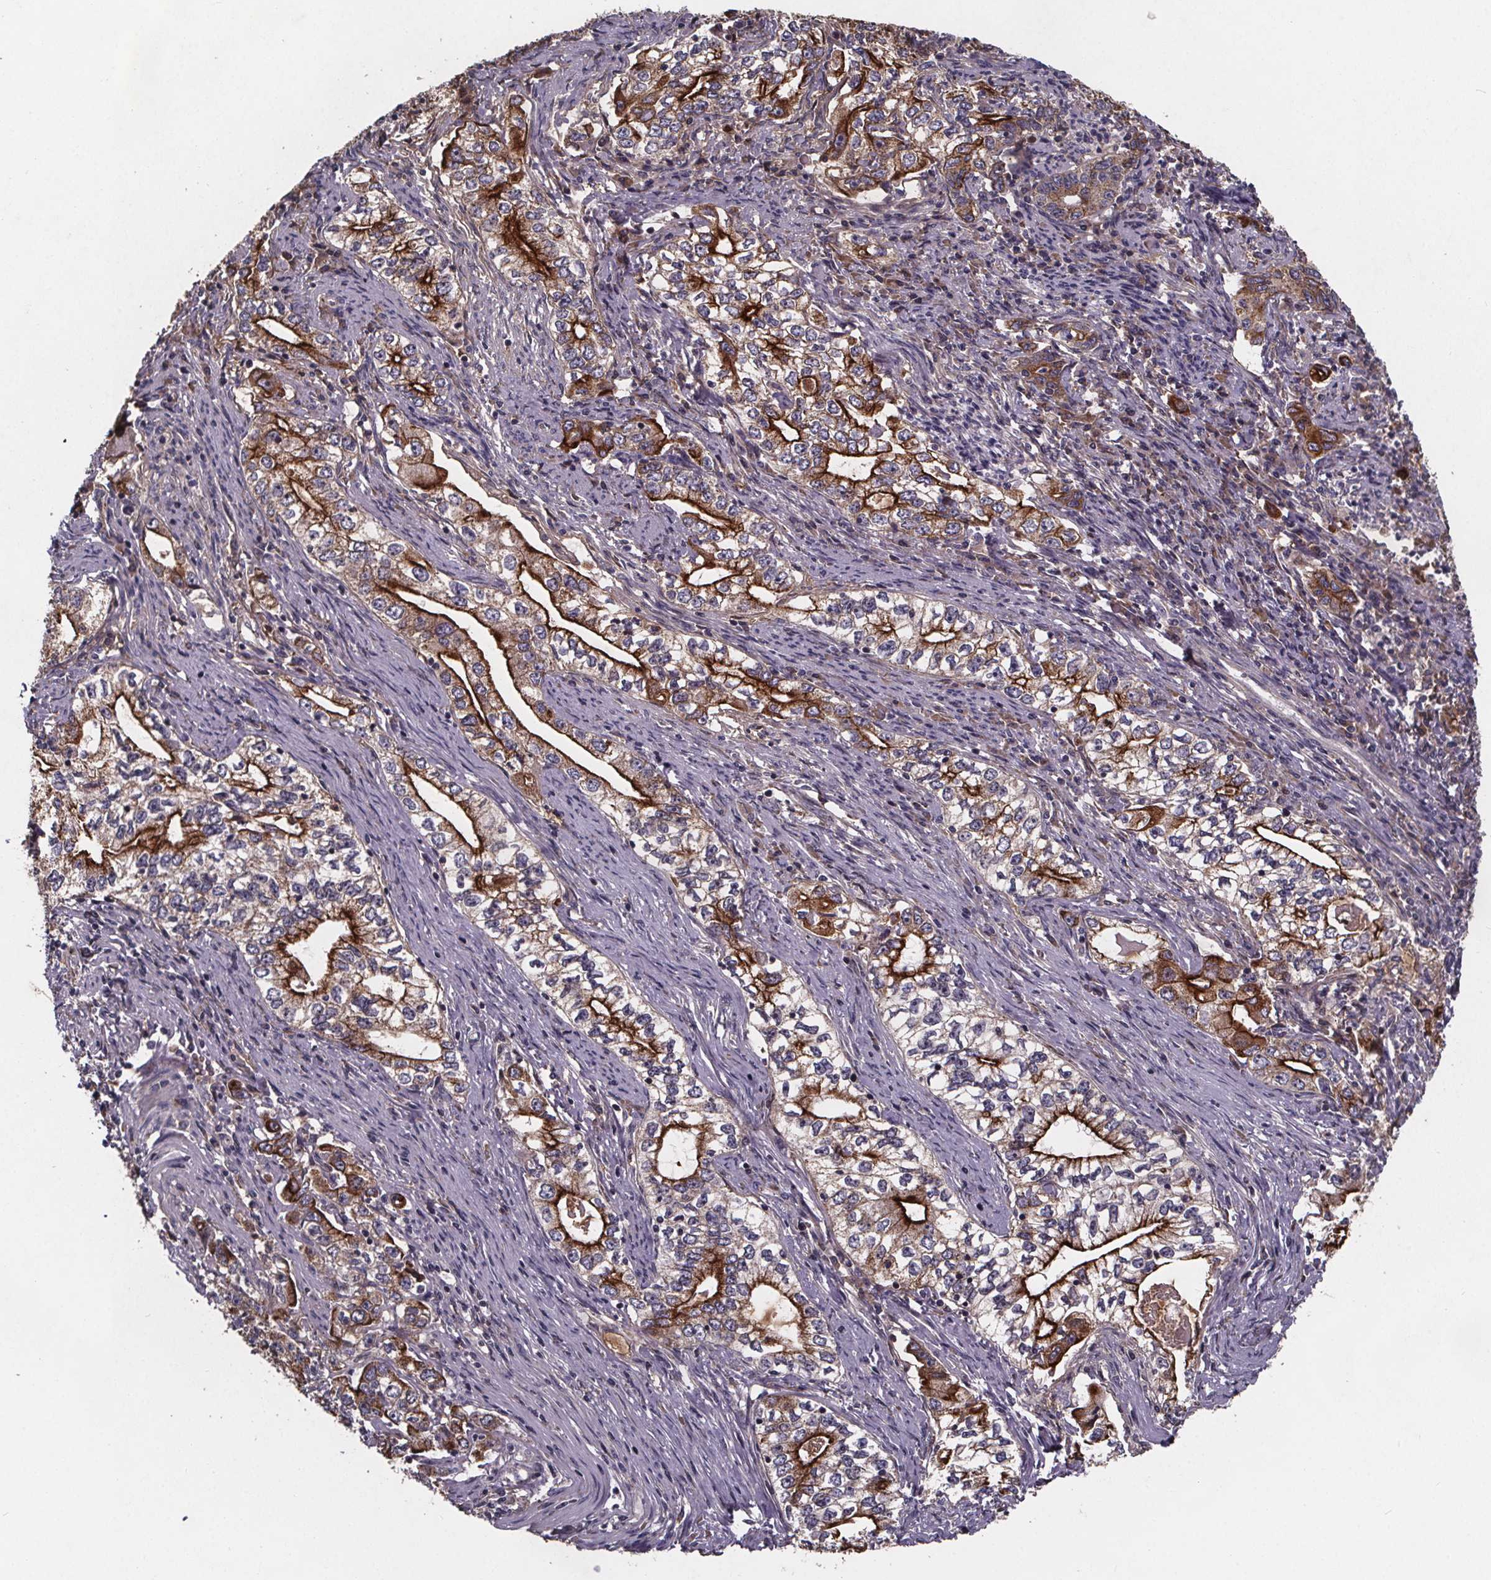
{"staining": {"intensity": "strong", "quantity": "25%-75%", "location": "cytoplasmic/membranous"}, "tissue": "stomach cancer", "cell_type": "Tumor cells", "image_type": "cancer", "snomed": [{"axis": "morphology", "description": "Adenocarcinoma, NOS"}, {"axis": "topography", "description": "Stomach, lower"}], "caption": "Protein staining of stomach cancer tissue reveals strong cytoplasmic/membranous positivity in about 25%-75% of tumor cells. (DAB (3,3'-diaminobenzidine) IHC with brightfield microscopy, high magnification).", "gene": "FASTKD3", "patient": {"sex": "female", "age": 72}}